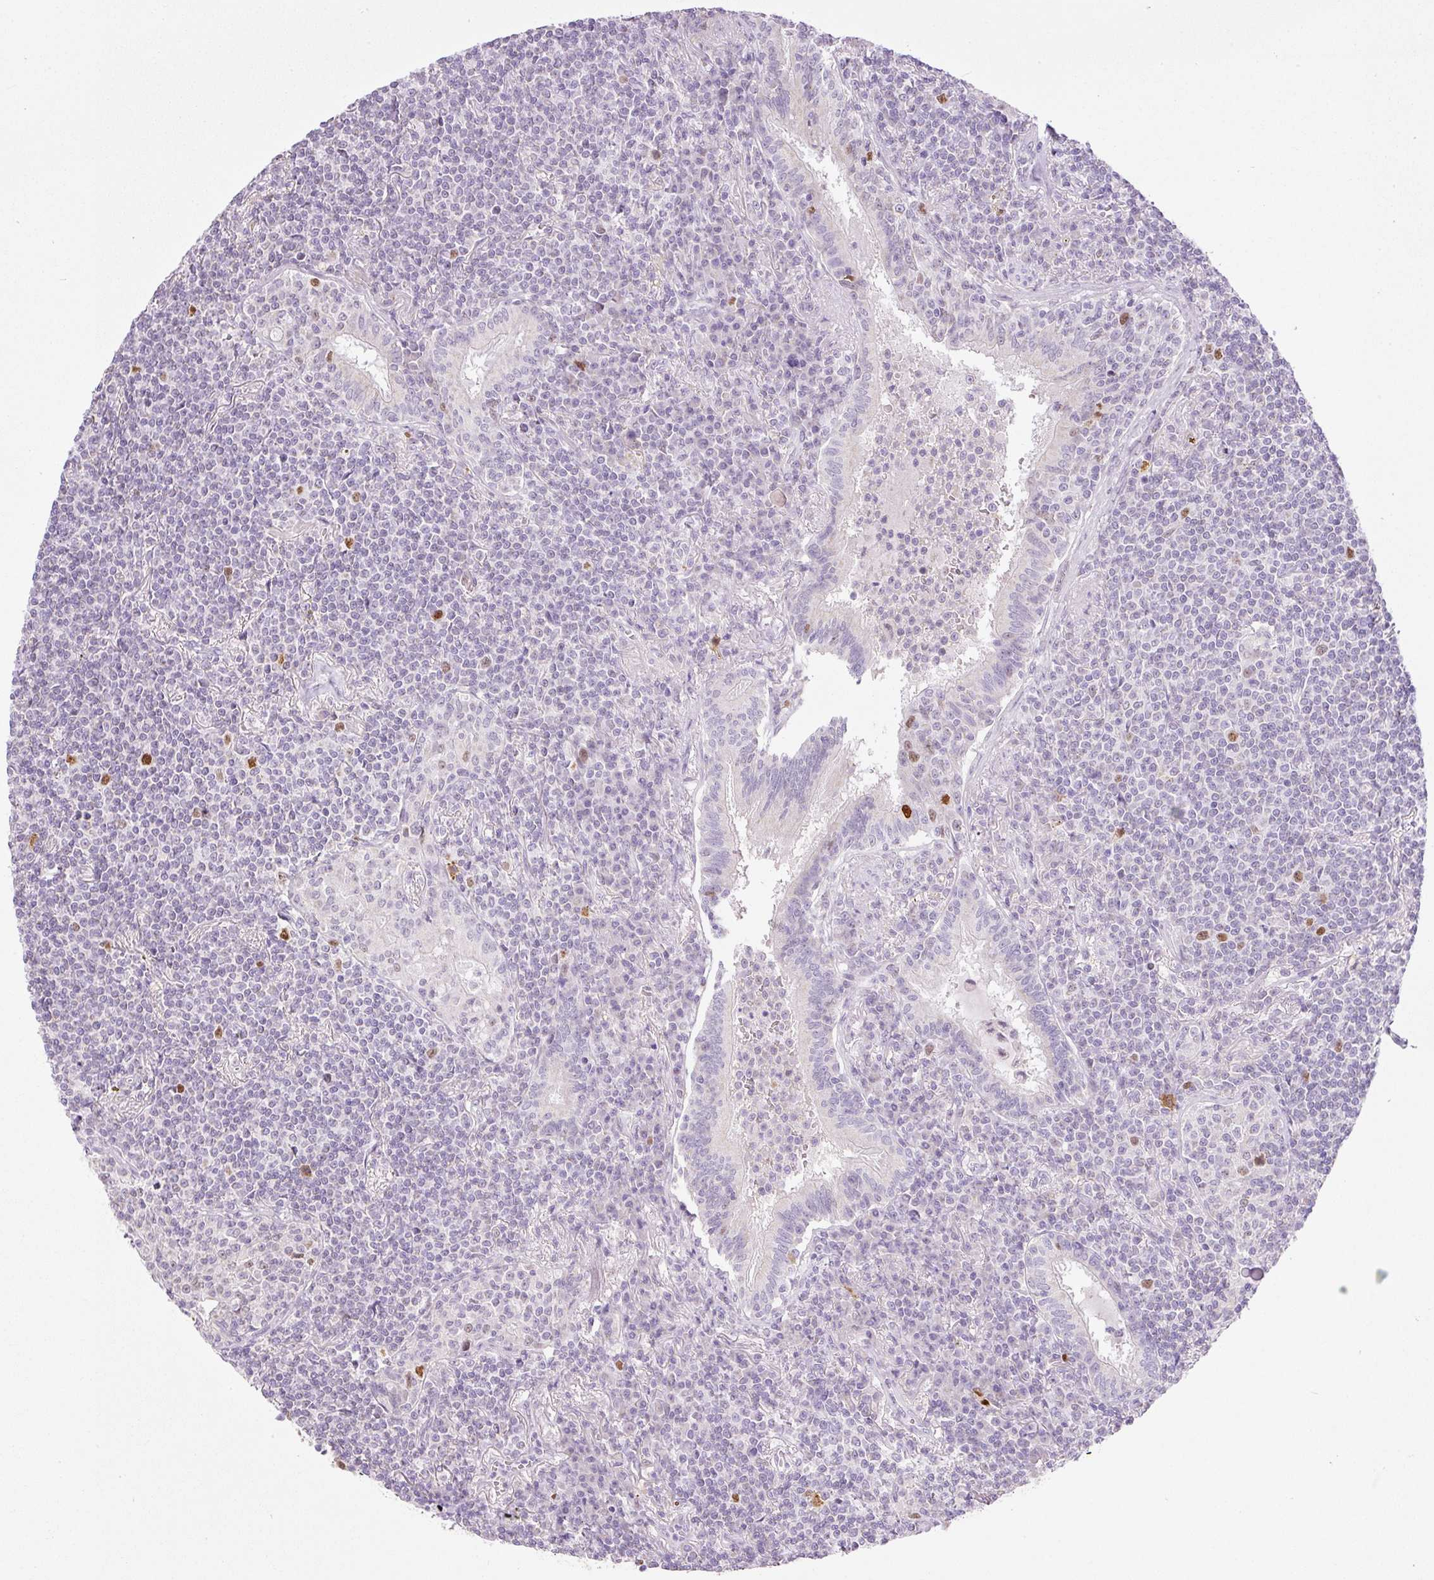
{"staining": {"intensity": "moderate", "quantity": "<25%", "location": "nuclear"}, "tissue": "lymphoma", "cell_type": "Tumor cells", "image_type": "cancer", "snomed": [{"axis": "morphology", "description": "Malignant lymphoma, non-Hodgkin's type, Low grade"}, {"axis": "topography", "description": "Lung"}], "caption": "This micrograph exhibits immunohistochemistry staining of human malignant lymphoma, non-Hodgkin's type (low-grade), with low moderate nuclear expression in approximately <25% of tumor cells.", "gene": "KPNA2", "patient": {"sex": "female", "age": 71}}